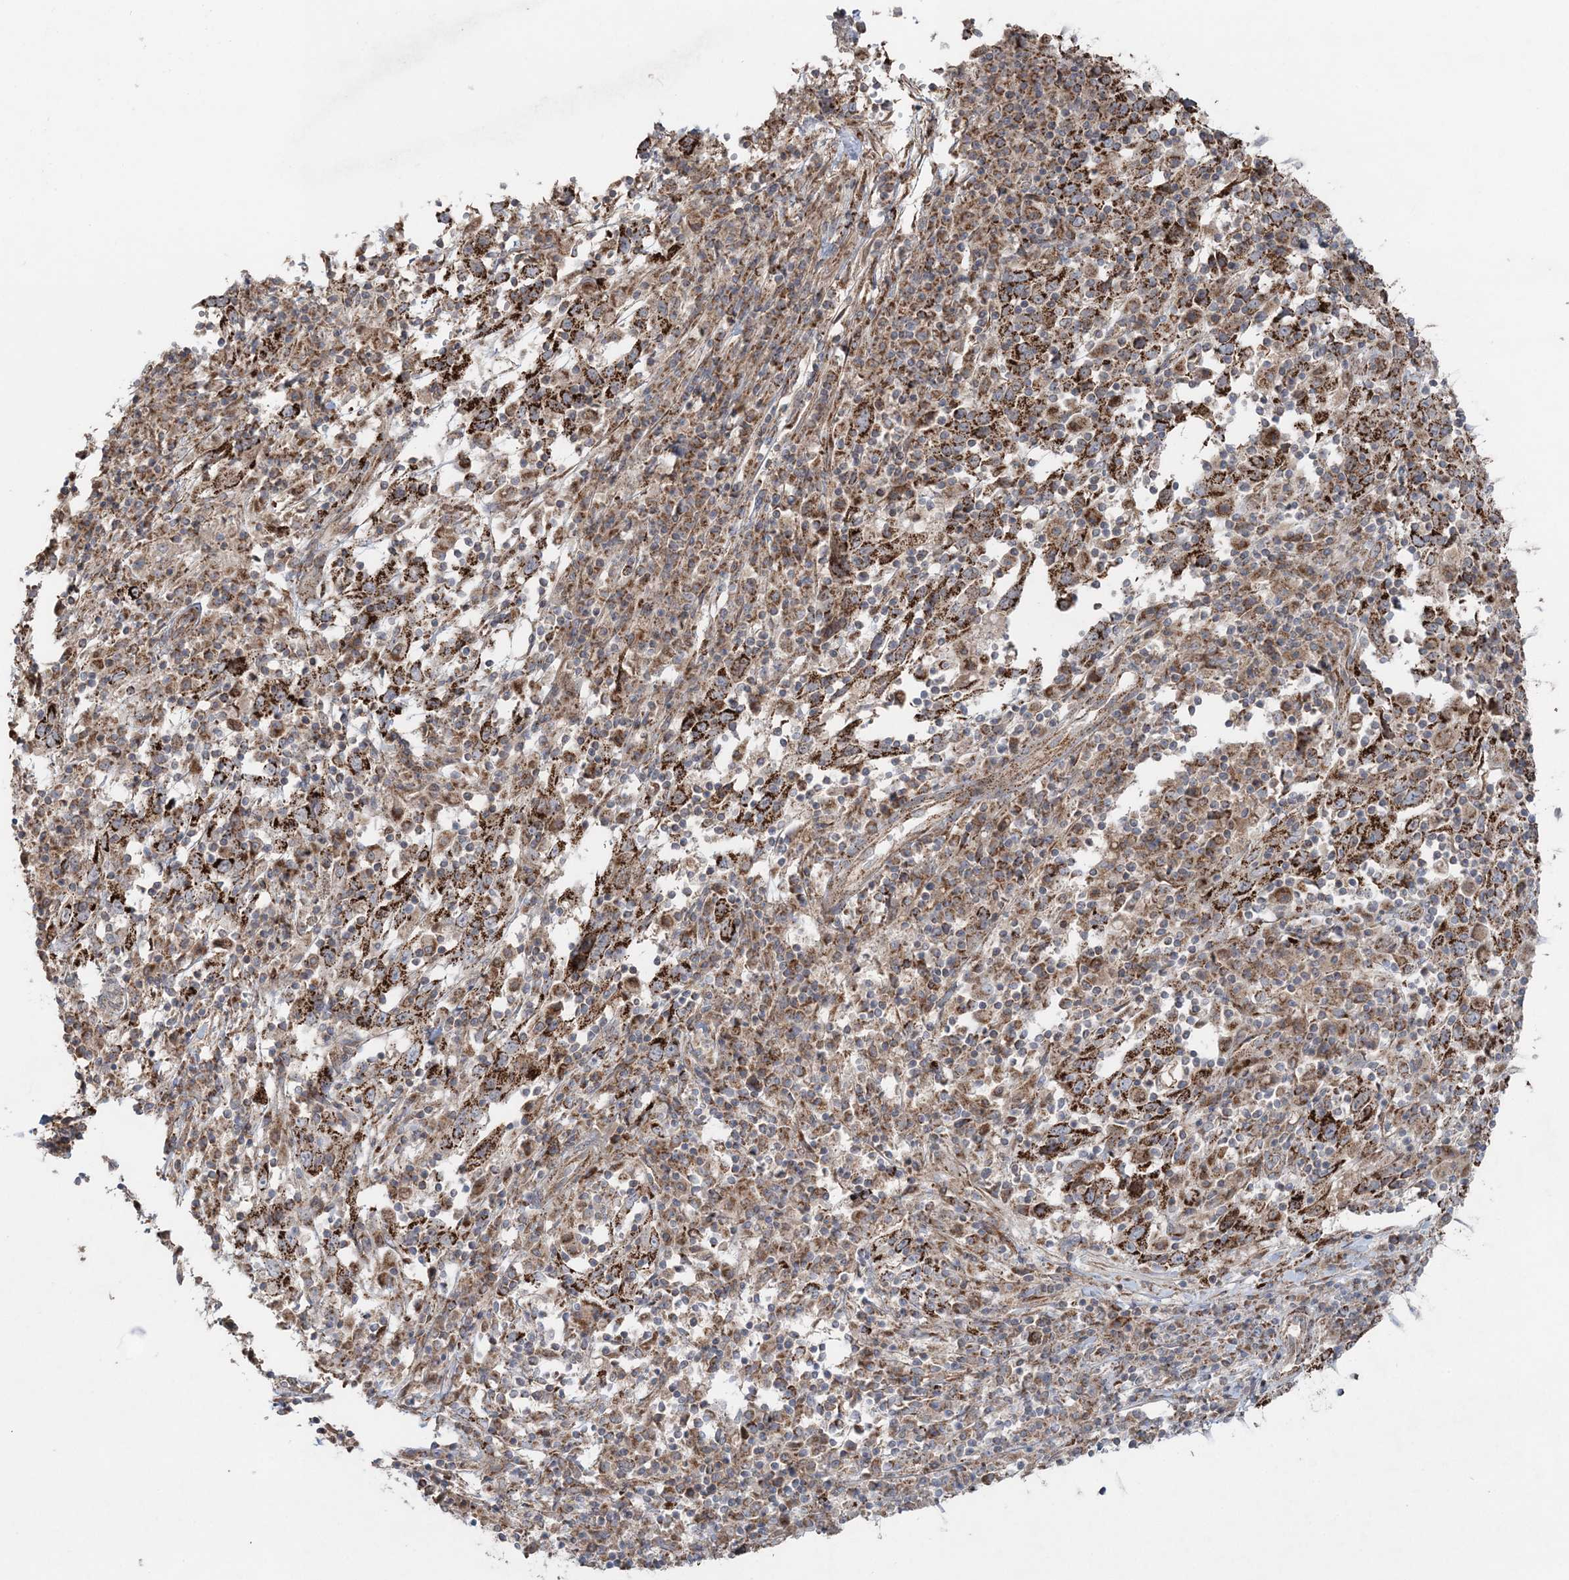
{"staining": {"intensity": "strong", "quantity": ">75%", "location": "cytoplasmic/membranous"}, "tissue": "cervical cancer", "cell_type": "Tumor cells", "image_type": "cancer", "snomed": [{"axis": "morphology", "description": "Squamous cell carcinoma, NOS"}, {"axis": "topography", "description": "Cervix"}], "caption": "A photomicrograph showing strong cytoplasmic/membranous staining in approximately >75% of tumor cells in cervical cancer (squamous cell carcinoma), as visualized by brown immunohistochemical staining.", "gene": "LRPPRC", "patient": {"sex": "female", "age": 46}}